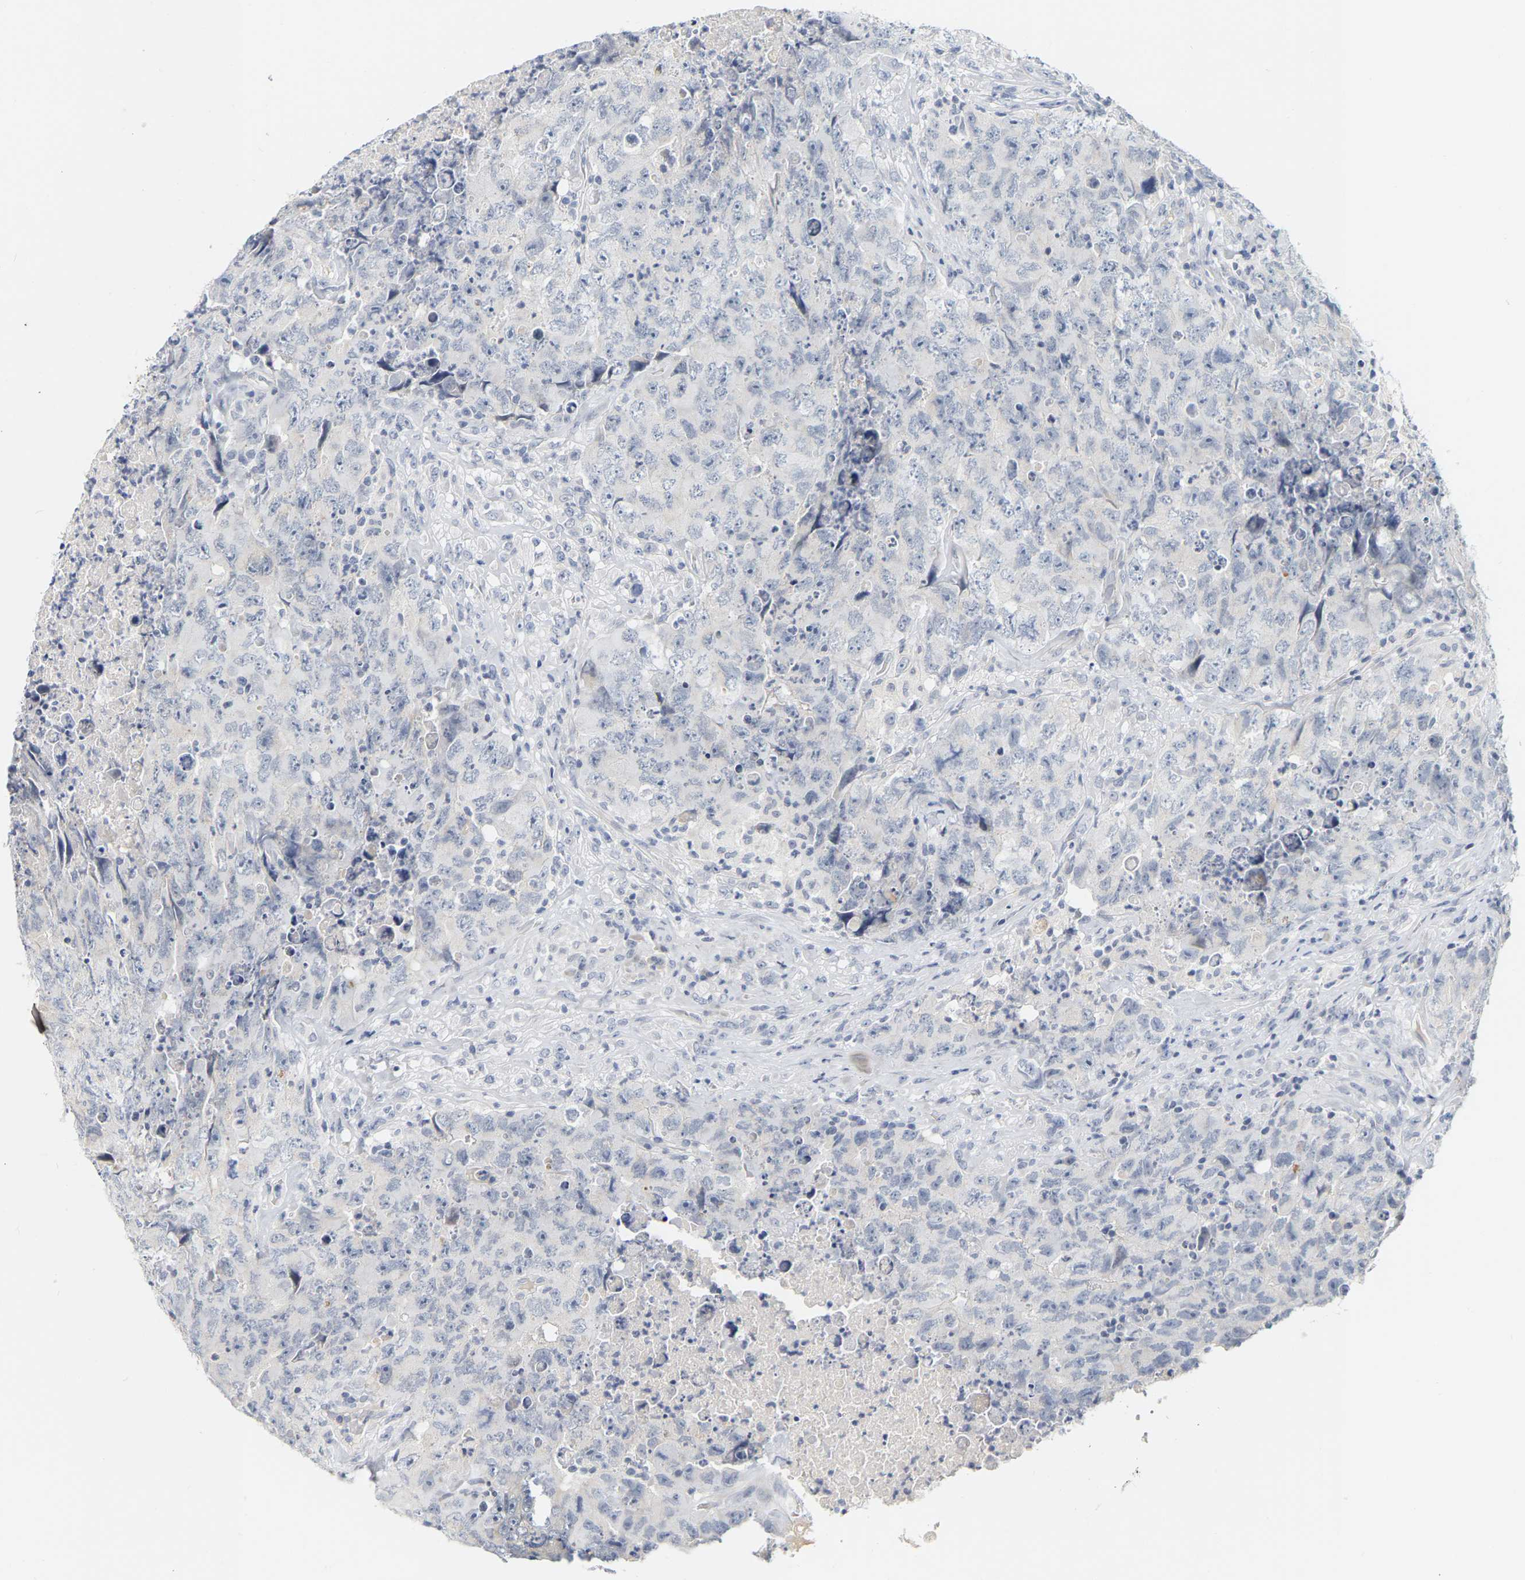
{"staining": {"intensity": "negative", "quantity": "none", "location": "none"}, "tissue": "testis cancer", "cell_type": "Tumor cells", "image_type": "cancer", "snomed": [{"axis": "morphology", "description": "Carcinoma, Embryonal, NOS"}, {"axis": "topography", "description": "Testis"}], "caption": "A high-resolution histopathology image shows immunohistochemistry (IHC) staining of testis embryonal carcinoma, which displays no significant expression in tumor cells. (DAB (3,3'-diaminobenzidine) immunohistochemistry (IHC) visualized using brightfield microscopy, high magnification).", "gene": "KRT76", "patient": {"sex": "male", "age": 32}}